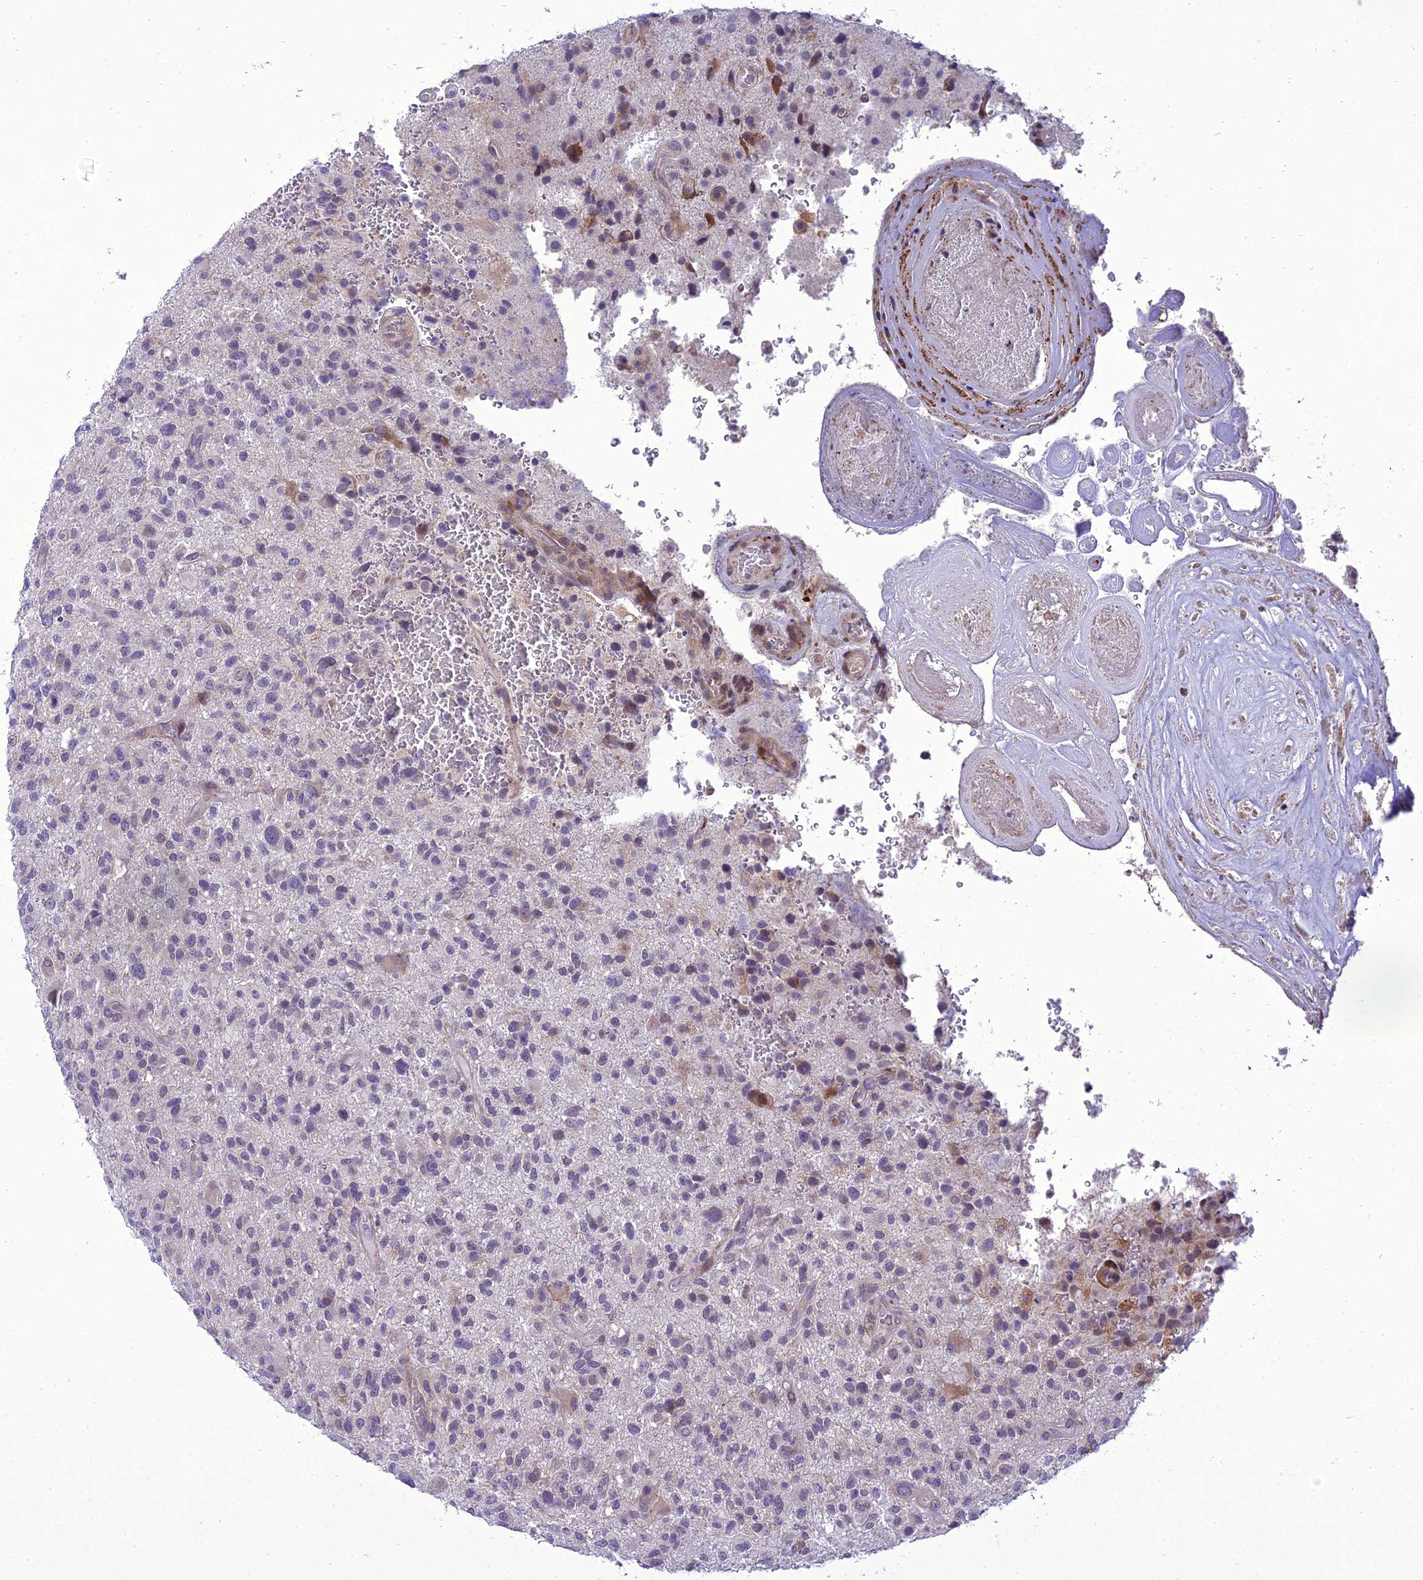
{"staining": {"intensity": "negative", "quantity": "none", "location": "none"}, "tissue": "glioma", "cell_type": "Tumor cells", "image_type": "cancer", "snomed": [{"axis": "morphology", "description": "Glioma, malignant, High grade"}, {"axis": "topography", "description": "Brain"}], "caption": "A histopathology image of glioma stained for a protein reveals no brown staining in tumor cells.", "gene": "NEURL2", "patient": {"sex": "male", "age": 47}}